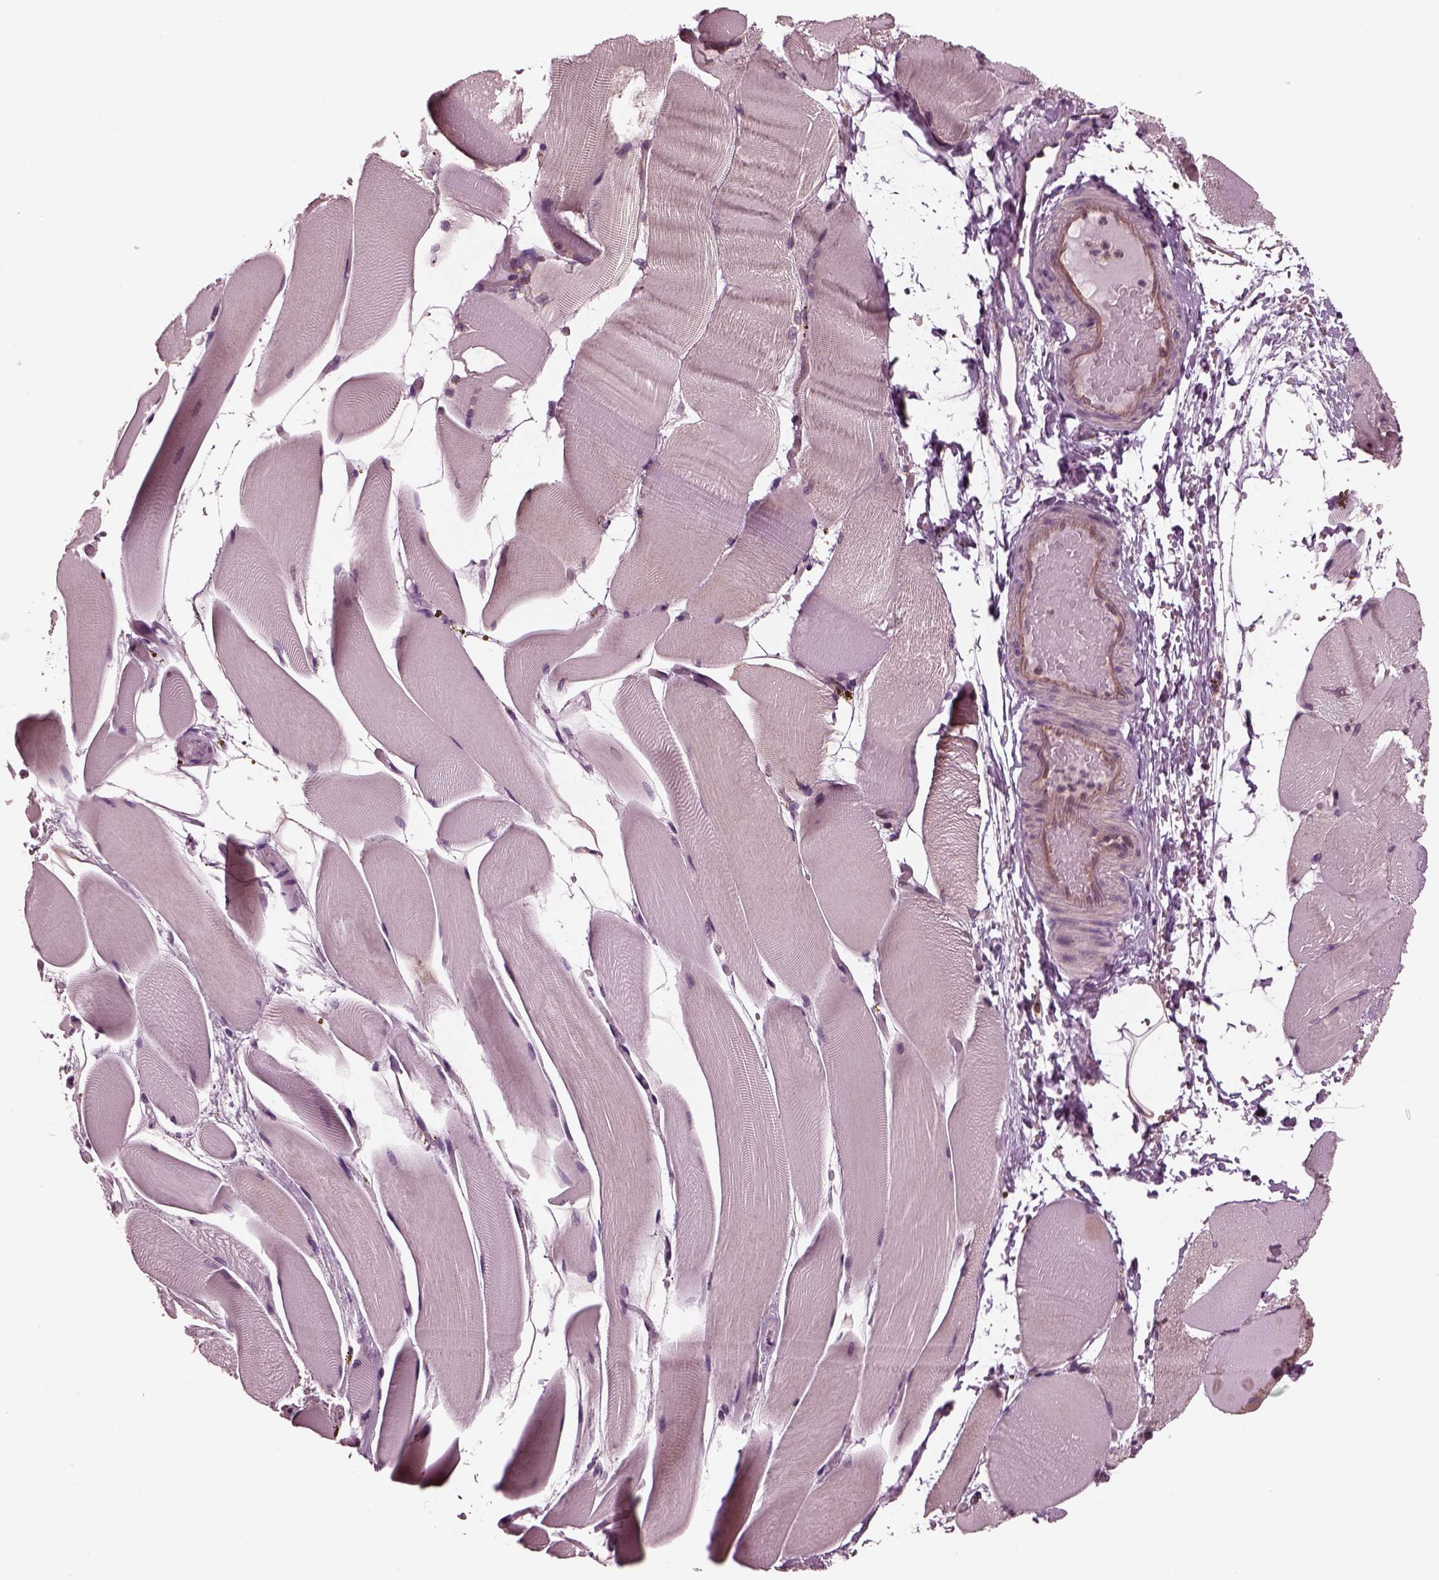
{"staining": {"intensity": "negative", "quantity": "none", "location": "none"}, "tissue": "skeletal muscle", "cell_type": "Myocytes", "image_type": "normal", "snomed": [{"axis": "morphology", "description": "Normal tissue, NOS"}, {"axis": "topography", "description": "Skeletal muscle"}], "caption": "A high-resolution photomicrograph shows immunohistochemistry staining of normal skeletal muscle, which demonstrates no significant staining in myocytes.", "gene": "TUBG1", "patient": {"sex": "female", "age": 37}}